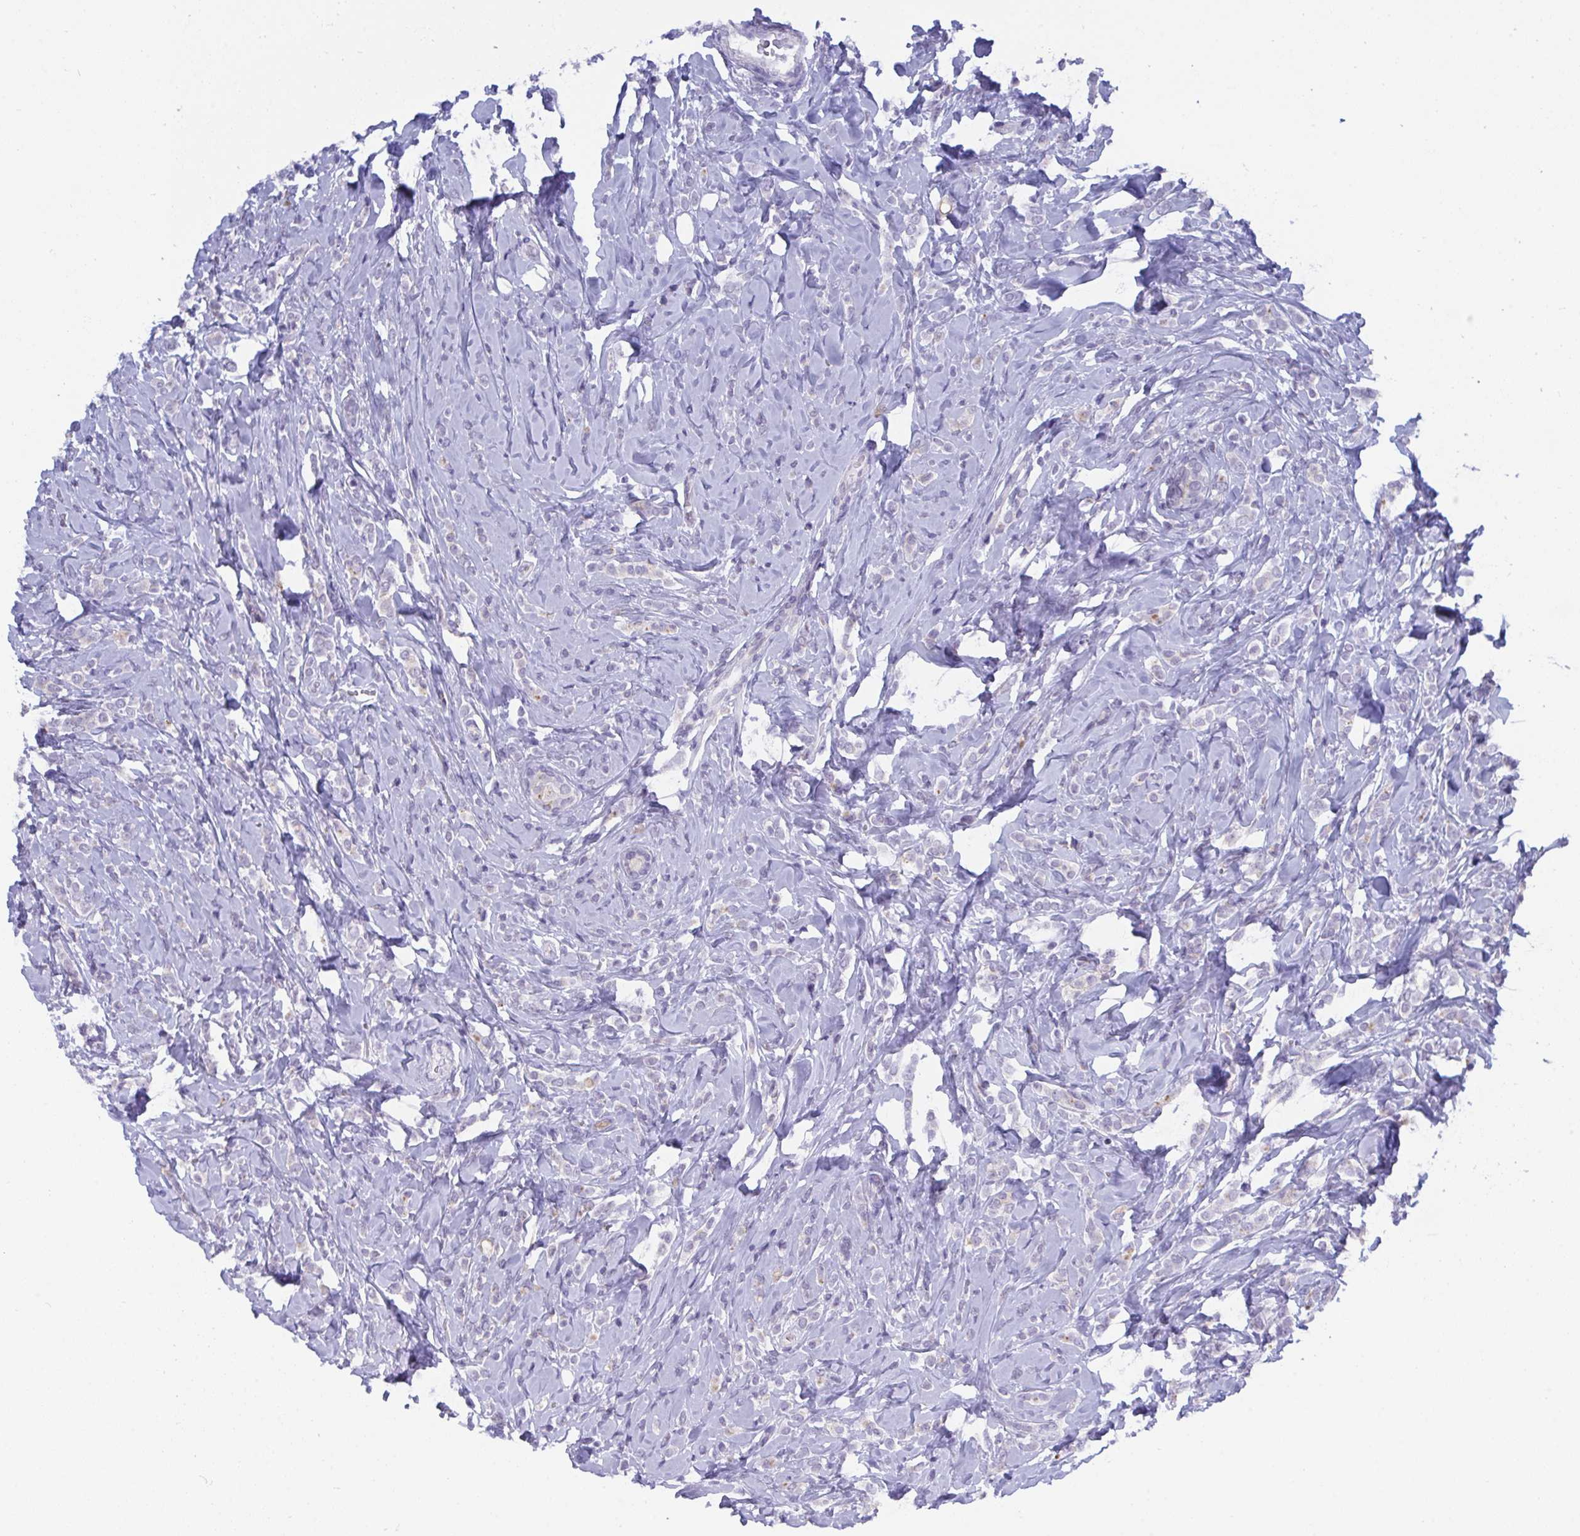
{"staining": {"intensity": "negative", "quantity": "none", "location": "none"}, "tissue": "breast cancer", "cell_type": "Tumor cells", "image_type": "cancer", "snomed": [{"axis": "morphology", "description": "Lobular carcinoma"}, {"axis": "topography", "description": "Breast"}], "caption": "High magnification brightfield microscopy of breast lobular carcinoma stained with DAB (3,3'-diaminobenzidine) (brown) and counterstained with hematoxylin (blue): tumor cells show no significant positivity.", "gene": "BMAL2", "patient": {"sex": "female", "age": 49}}